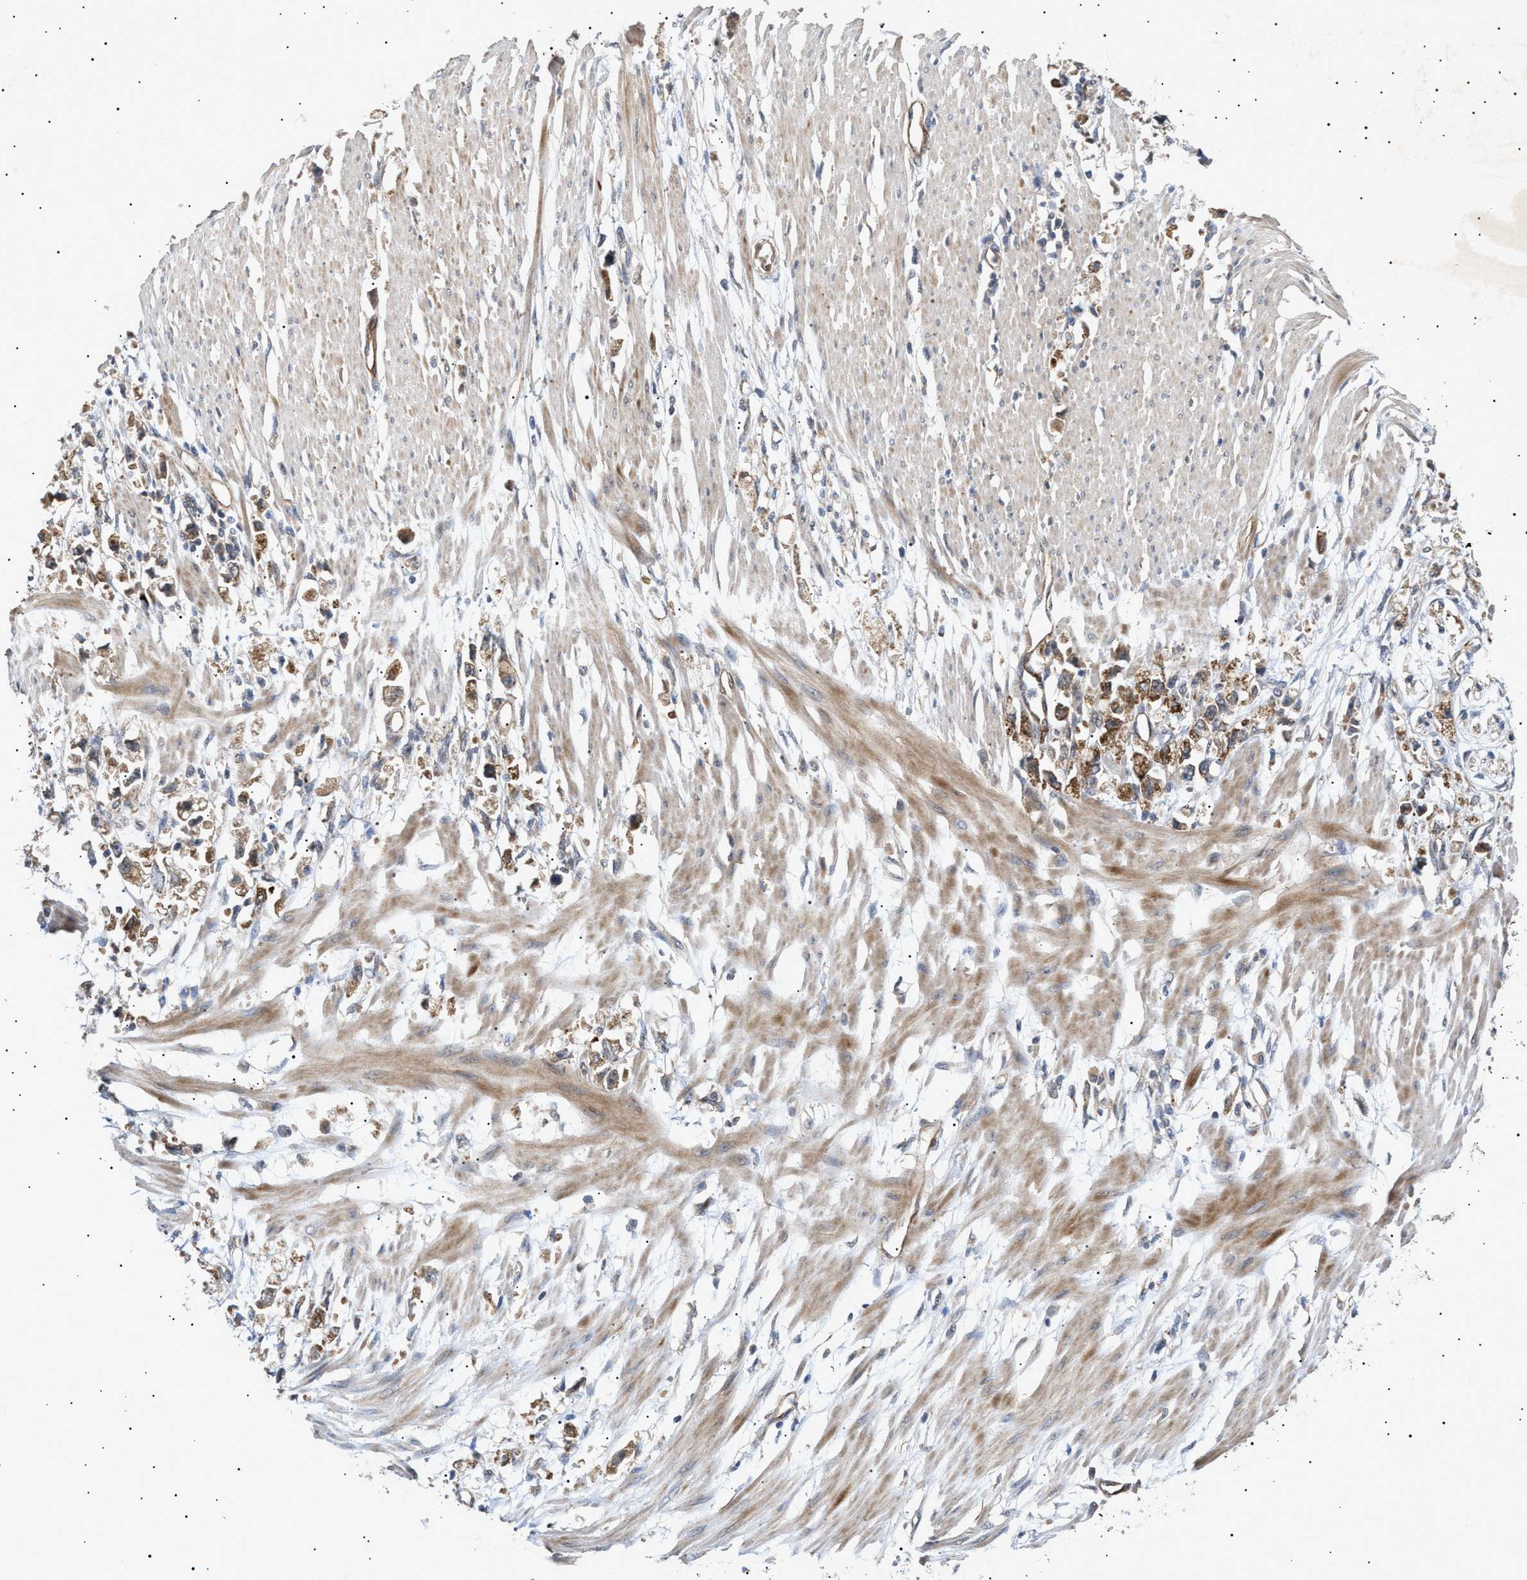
{"staining": {"intensity": "moderate", "quantity": ">75%", "location": "cytoplasmic/membranous"}, "tissue": "stomach cancer", "cell_type": "Tumor cells", "image_type": "cancer", "snomed": [{"axis": "morphology", "description": "Adenocarcinoma, NOS"}, {"axis": "topography", "description": "Stomach"}], "caption": "Immunohistochemical staining of human stomach adenocarcinoma exhibits medium levels of moderate cytoplasmic/membranous protein expression in approximately >75% of tumor cells.", "gene": "SIRT5", "patient": {"sex": "female", "age": 59}}